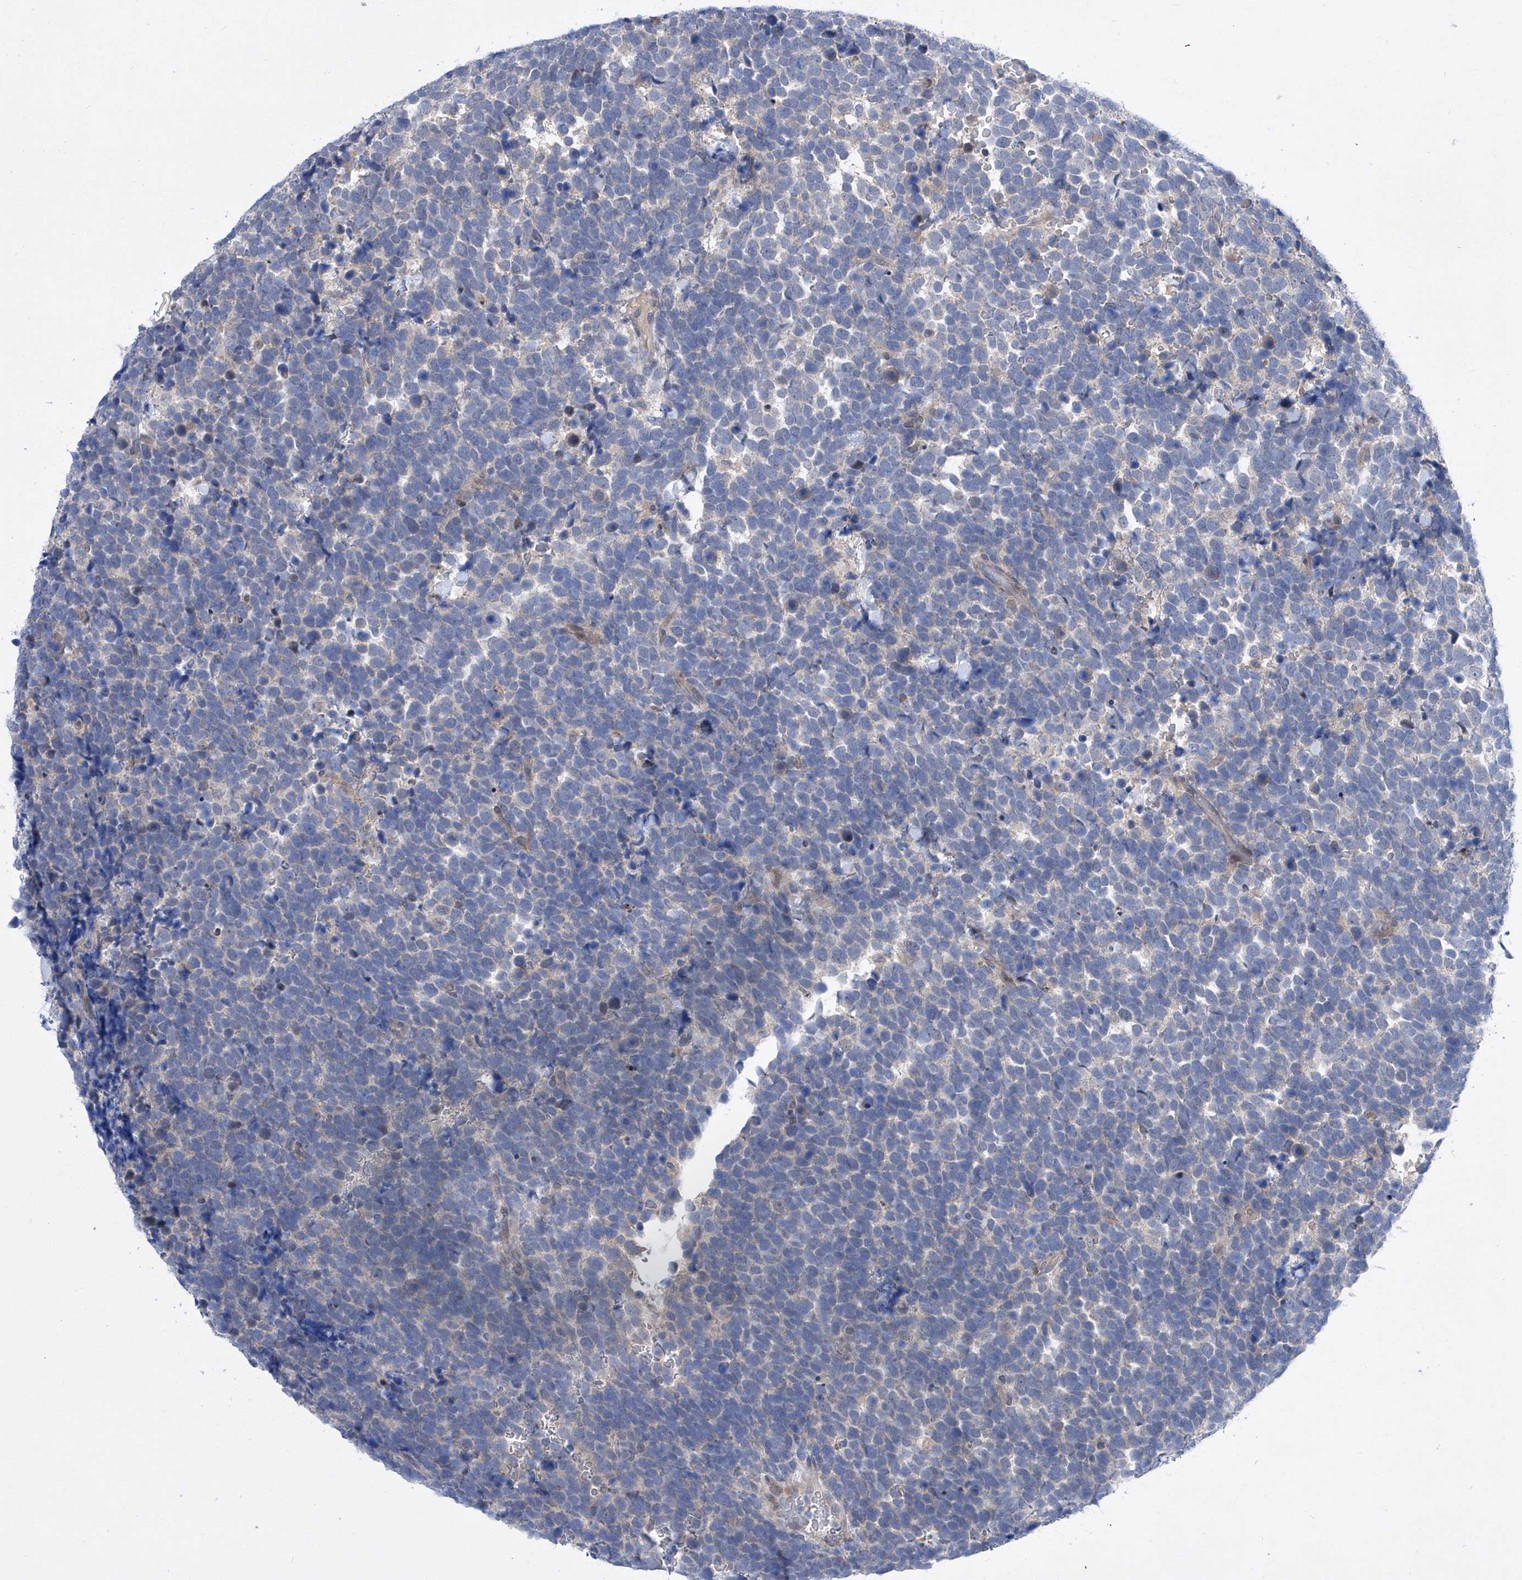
{"staining": {"intensity": "negative", "quantity": "none", "location": "none"}, "tissue": "urothelial cancer", "cell_type": "Tumor cells", "image_type": "cancer", "snomed": [{"axis": "morphology", "description": "Urothelial carcinoma, High grade"}, {"axis": "topography", "description": "Urinary bladder"}], "caption": "Histopathology image shows no protein positivity in tumor cells of high-grade urothelial carcinoma tissue.", "gene": "SRBD1", "patient": {"sex": "female", "age": 82}}